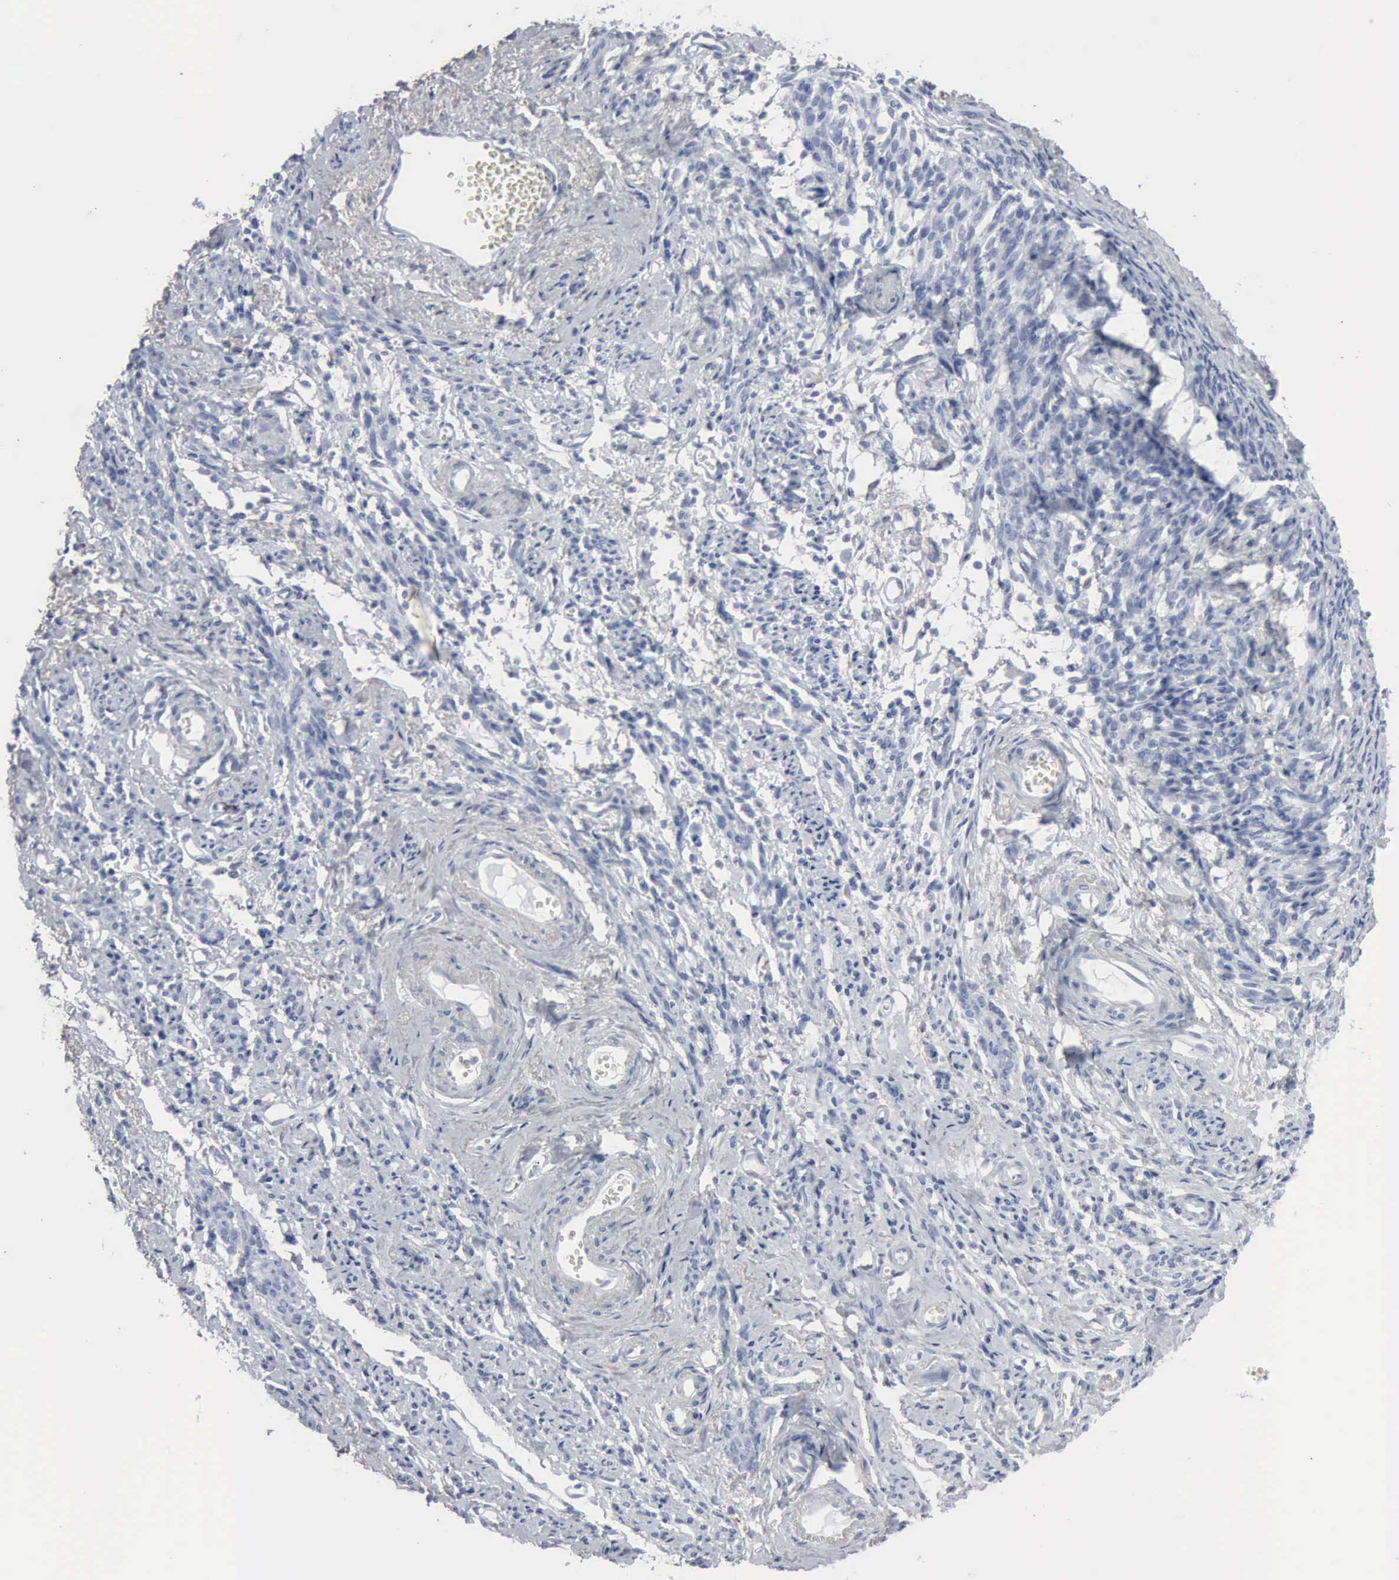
{"staining": {"intensity": "negative", "quantity": "none", "location": "none"}, "tissue": "endometrial cancer", "cell_type": "Tumor cells", "image_type": "cancer", "snomed": [{"axis": "morphology", "description": "Adenocarcinoma, NOS"}, {"axis": "topography", "description": "Endometrium"}], "caption": "DAB (3,3'-diaminobenzidine) immunohistochemical staining of endometrial cancer (adenocarcinoma) reveals no significant staining in tumor cells.", "gene": "GLA", "patient": {"sex": "female", "age": 75}}